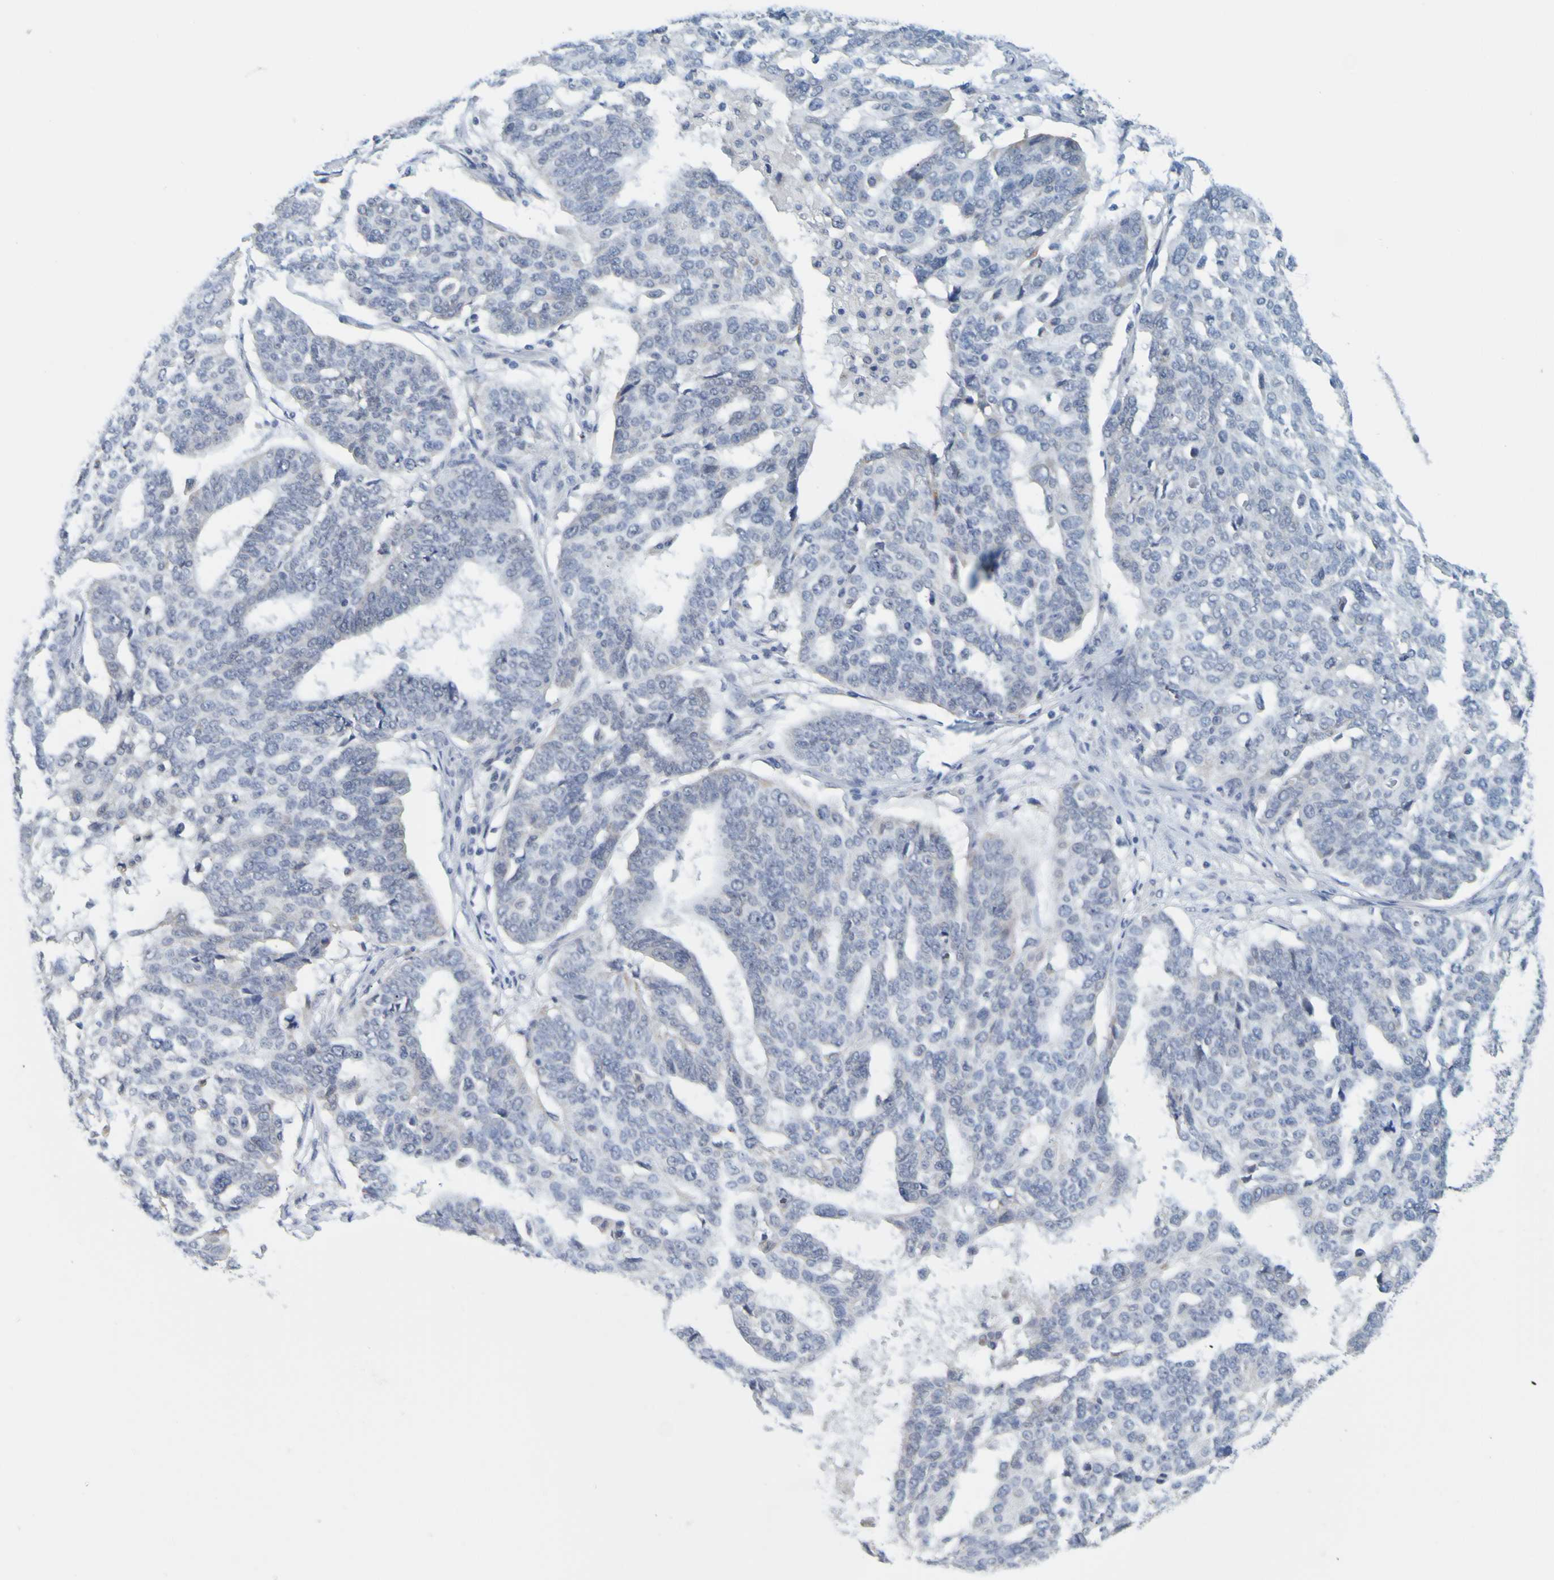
{"staining": {"intensity": "negative", "quantity": "none", "location": "none"}, "tissue": "ovarian cancer", "cell_type": "Tumor cells", "image_type": "cancer", "snomed": [{"axis": "morphology", "description": "Cystadenocarcinoma, serous, NOS"}, {"axis": "topography", "description": "Ovary"}], "caption": "Immunohistochemistry (IHC) photomicrograph of serous cystadenocarcinoma (ovarian) stained for a protein (brown), which exhibits no staining in tumor cells.", "gene": "ENDOU", "patient": {"sex": "female", "age": 59}}